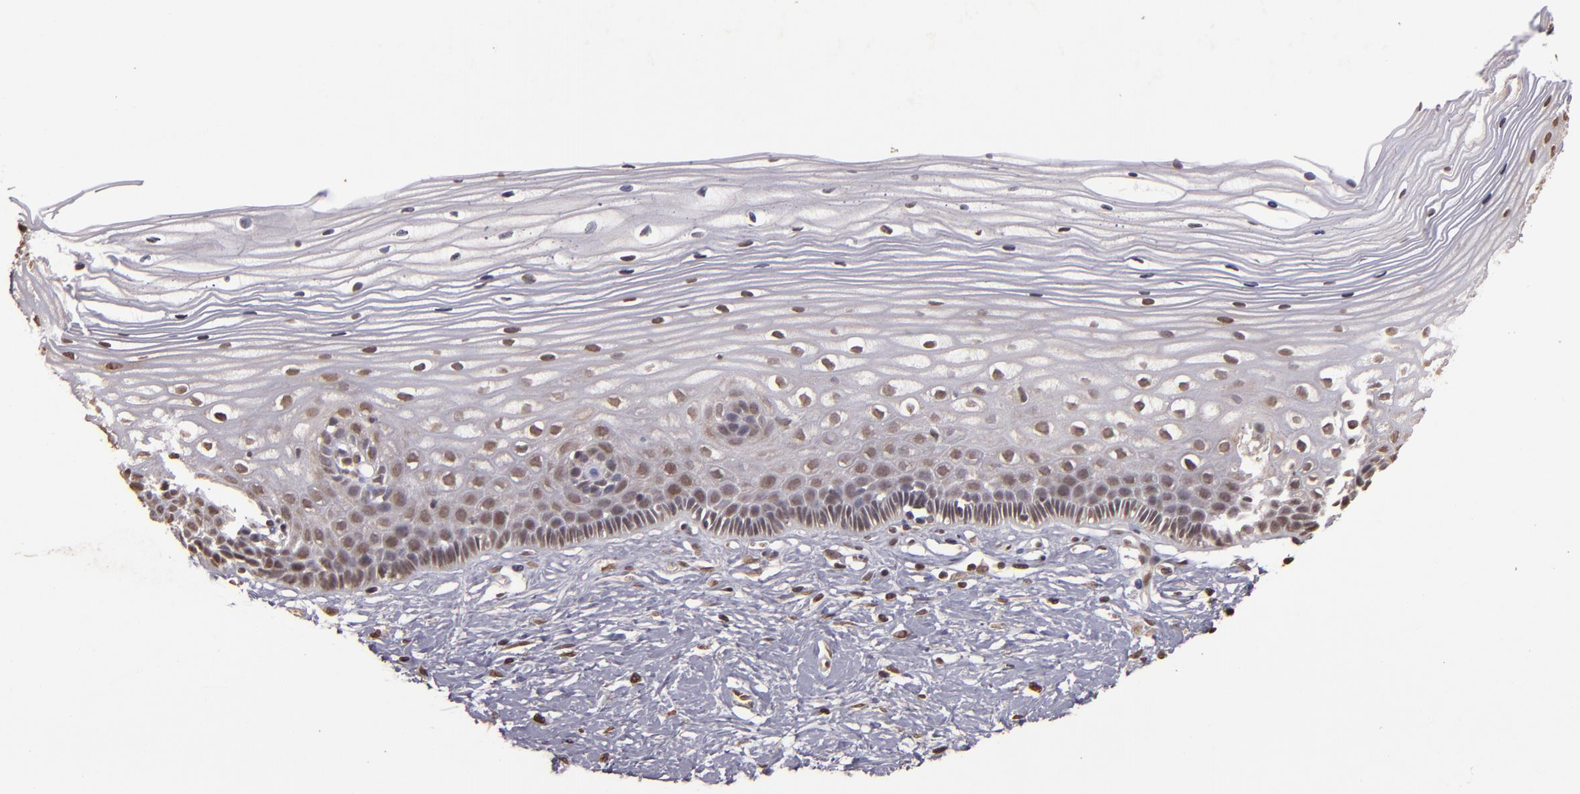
{"staining": {"intensity": "moderate", "quantity": ">75%", "location": "cytoplasmic/membranous,nuclear"}, "tissue": "cervix", "cell_type": "Glandular cells", "image_type": "normal", "snomed": [{"axis": "morphology", "description": "Normal tissue, NOS"}, {"axis": "topography", "description": "Cervix"}], "caption": "Approximately >75% of glandular cells in benign human cervix exhibit moderate cytoplasmic/membranous,nuclear protein staining as visualized by brown immunohistochemical staining.", "gene": "CUL1", "patient": {"sex": "female", "age": 40}}